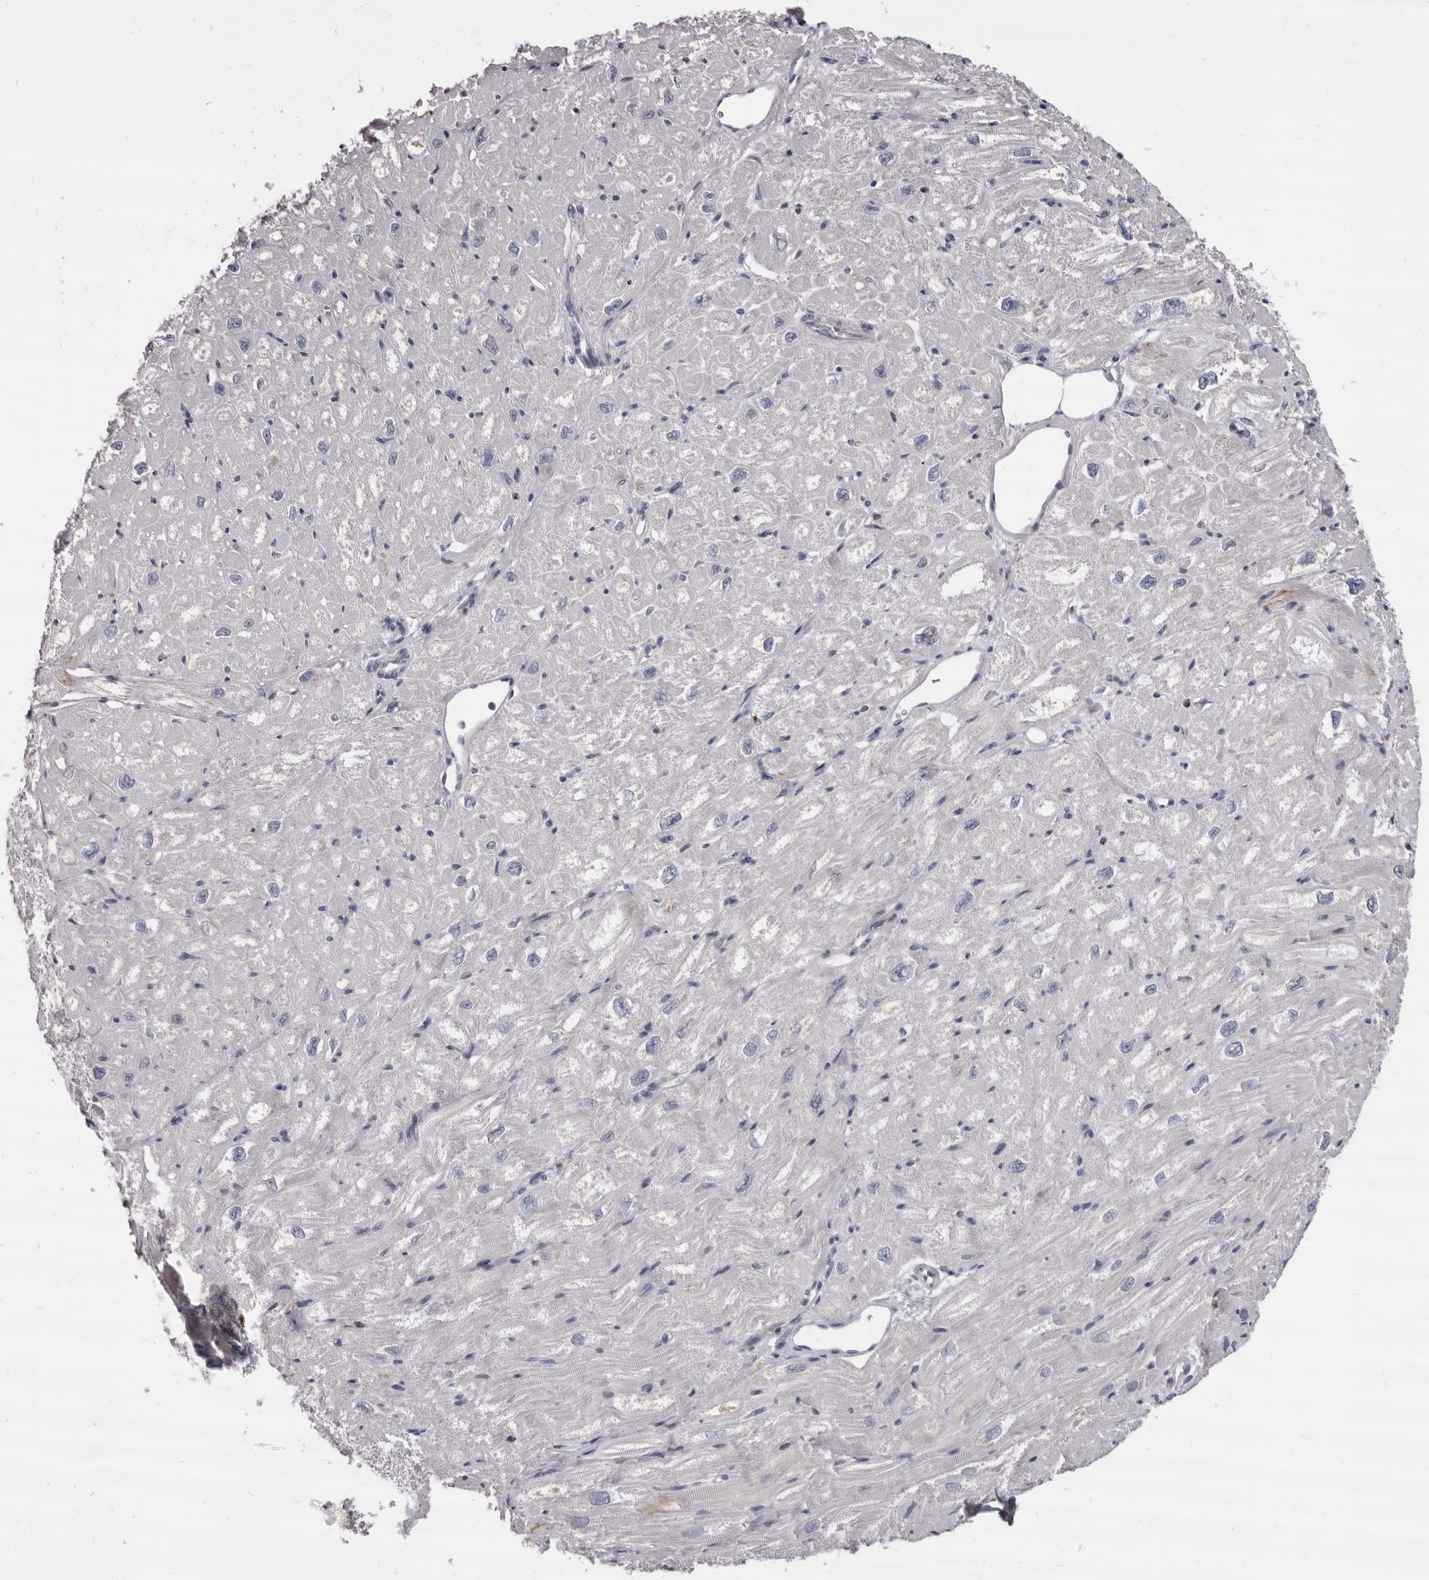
{"staining": {"intensity": "negative", "quantity": "none", "location": "none"}, "tissue": "heart muscle", "cell_type": "Cardiomyocytes", "image_type": "normal", "snomed": [{"axis": "morphology", "description": "Normal tissue, NOS"}, {"axis": "topography", "description": "Heart"}], "caption": "Immunohistochemistry image of benign heart muscle stained for a protein (brown), which exhibits no positivity in cardiomyocytes.", "gene": "GZMH", "patient": {"sex": "male", "age": 50}}